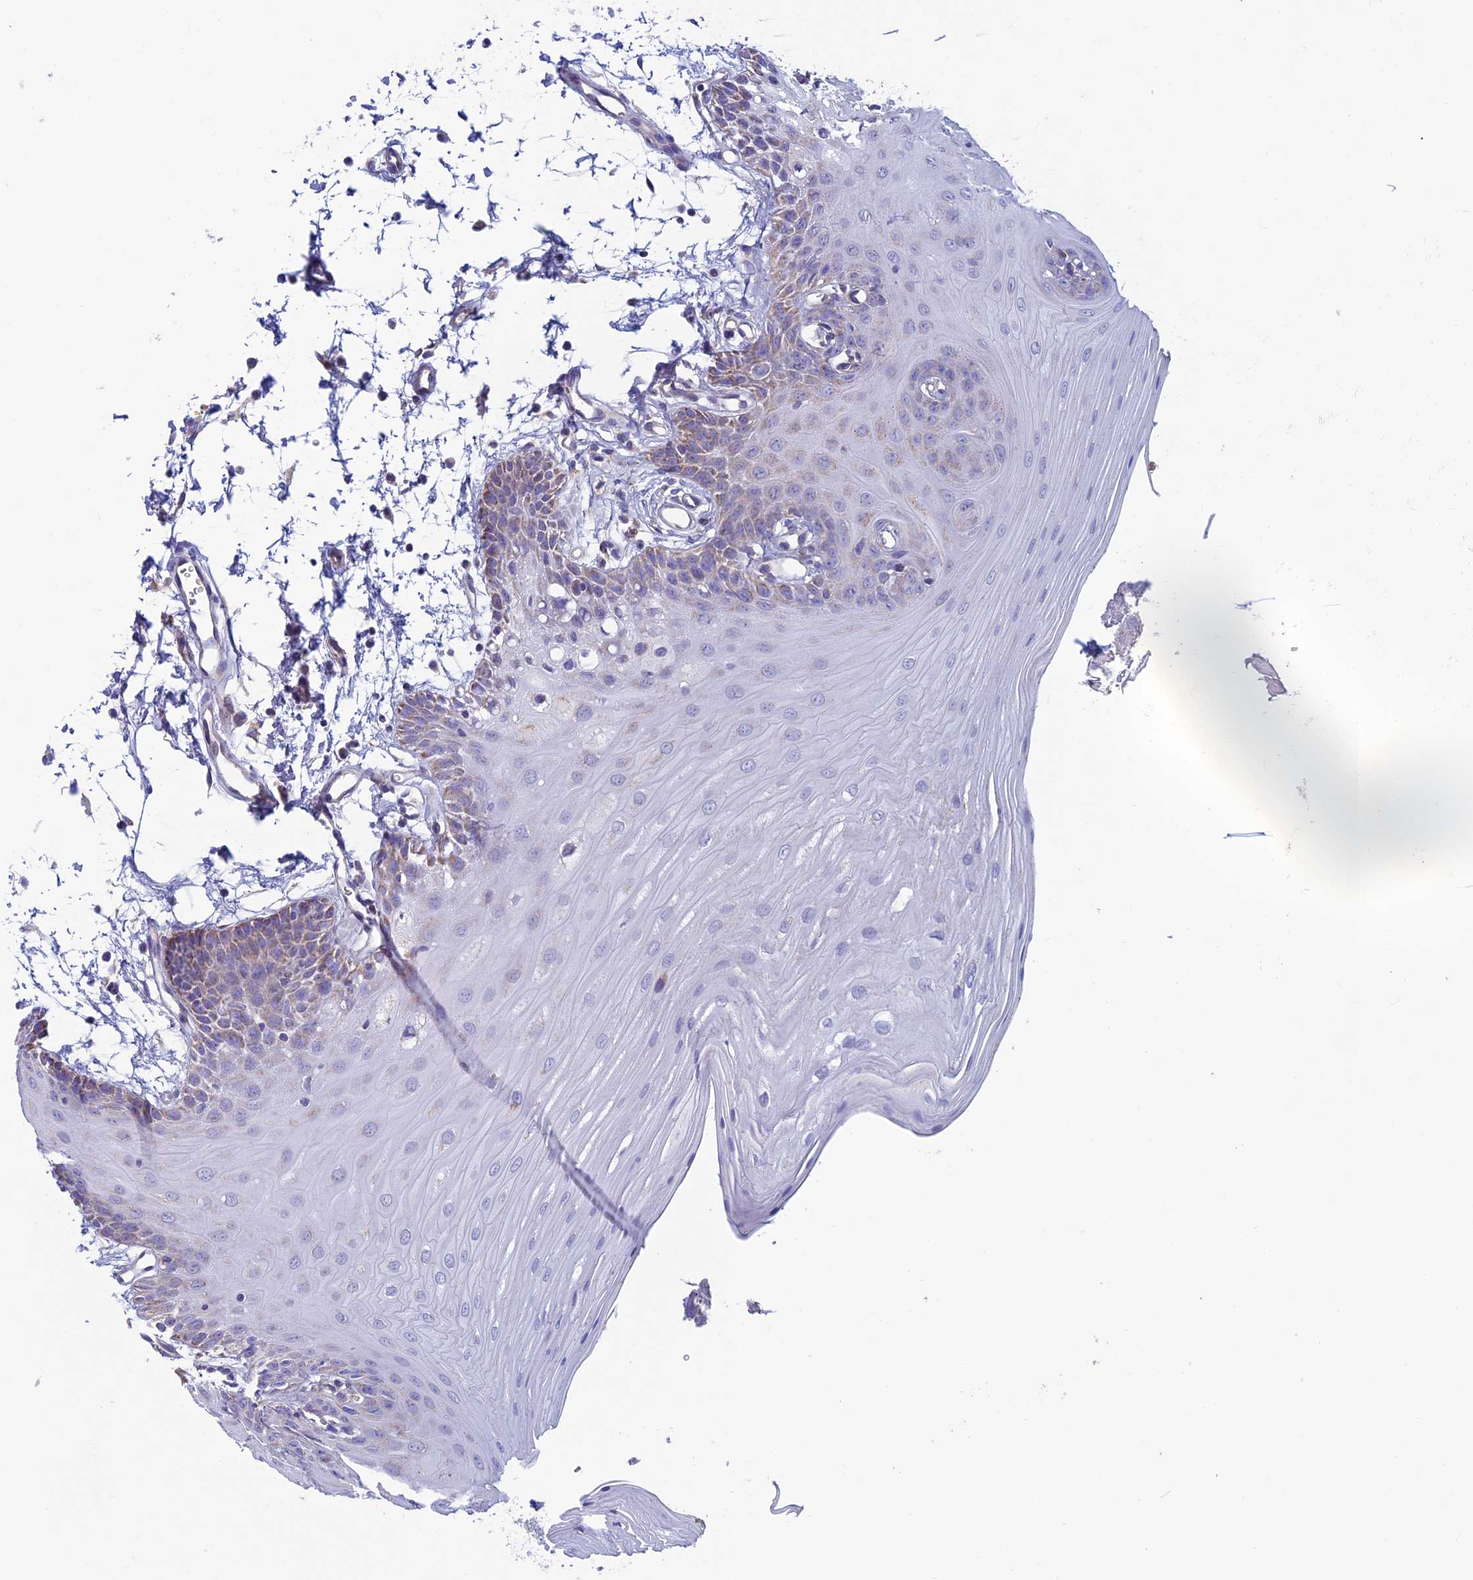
{"staining": {"intensity": "moderate", "quantity": "25%-75%", "location": "cytoplasmic/membranous"}, "tissue": "oral mucosa", "cell_type": "Squamous epithelial cells", "image_type": "normal", "snomed": [{"axis": "morphology", "description": "Normal tissue, NOS"}, {"axis": "topography", "description": "Oral tissue"}, {"axis": "topography", "description": "Tounge, NOS"}], "caption": "Immunohistochemical staining of benign human oral mucosa exhibits medium levels of moderate cytoplasmic/membranous staining in approximately 25%-75% of squamous epithelial cells. Using DAB (brown) and hematoxylin (blue) stains, captured at high magnification using brightfield microscopy.", "gene": "MFSD12", "patient": {"sex": "female", "age": 73}}